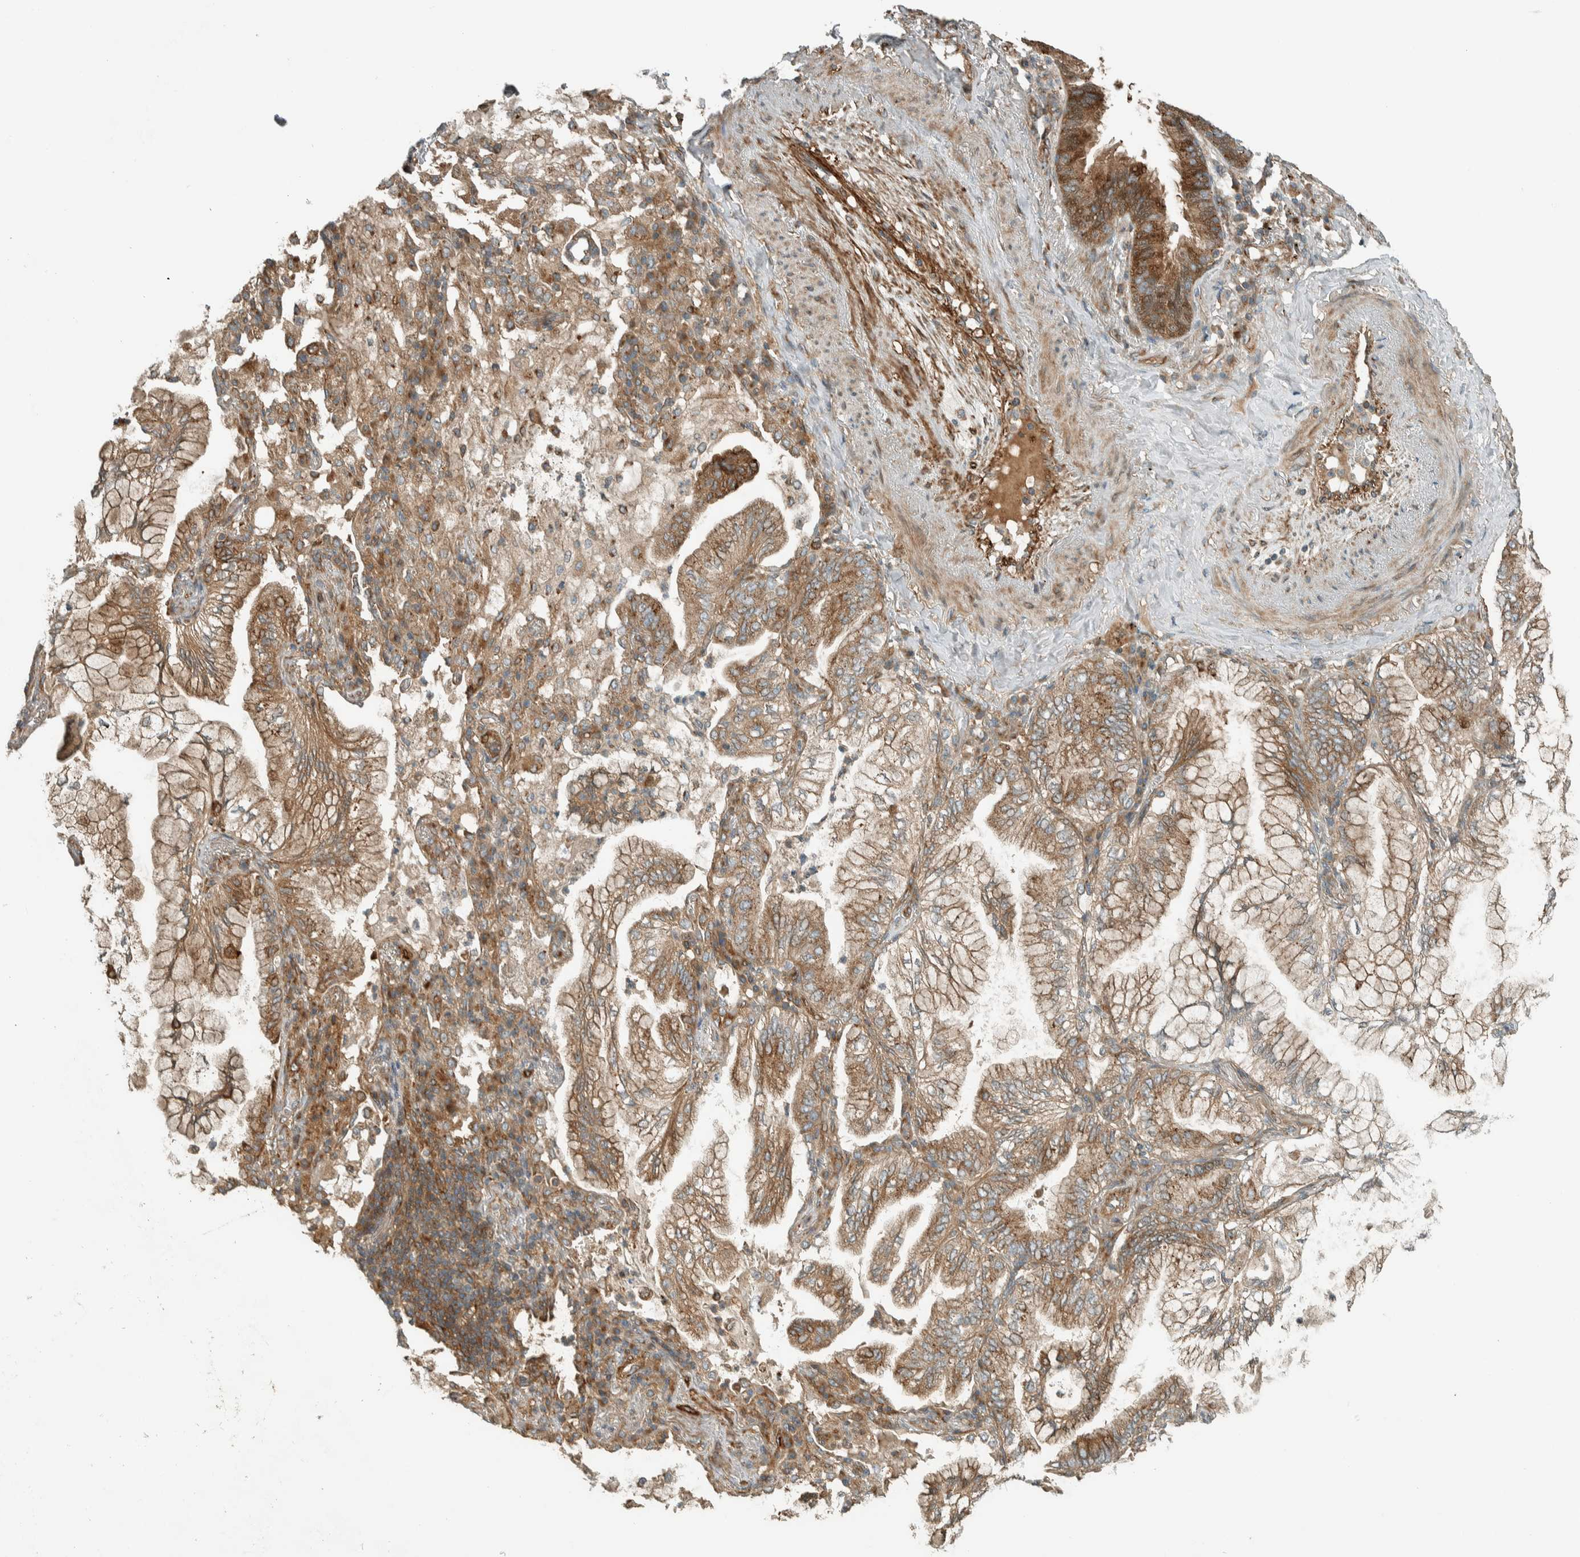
{"staining": {"intensity": "moderate", "quantity": ">75%", "location": "cytoplasmic/membranous"}, "tissue": "lung cancer", "cell_type": "Tumor cells", "image_type": "cancer", "snomed": [{"axis": "morphology", "description": "Adenocarcinoma, NOS"}, {"axis": "topography", "description": "Lung"}], "caption": "High-magnification brightfield microscopy of lung adenocarcinoma stained with DAB (brown) and counterstained with hematoxylin (blue). tumor cells exhibit moderate cytoplasmic/membranous expression is identified in approximately>75% of cells.", "gene": "EXOC7", "patient": {"sex": "female", "age": 70}}